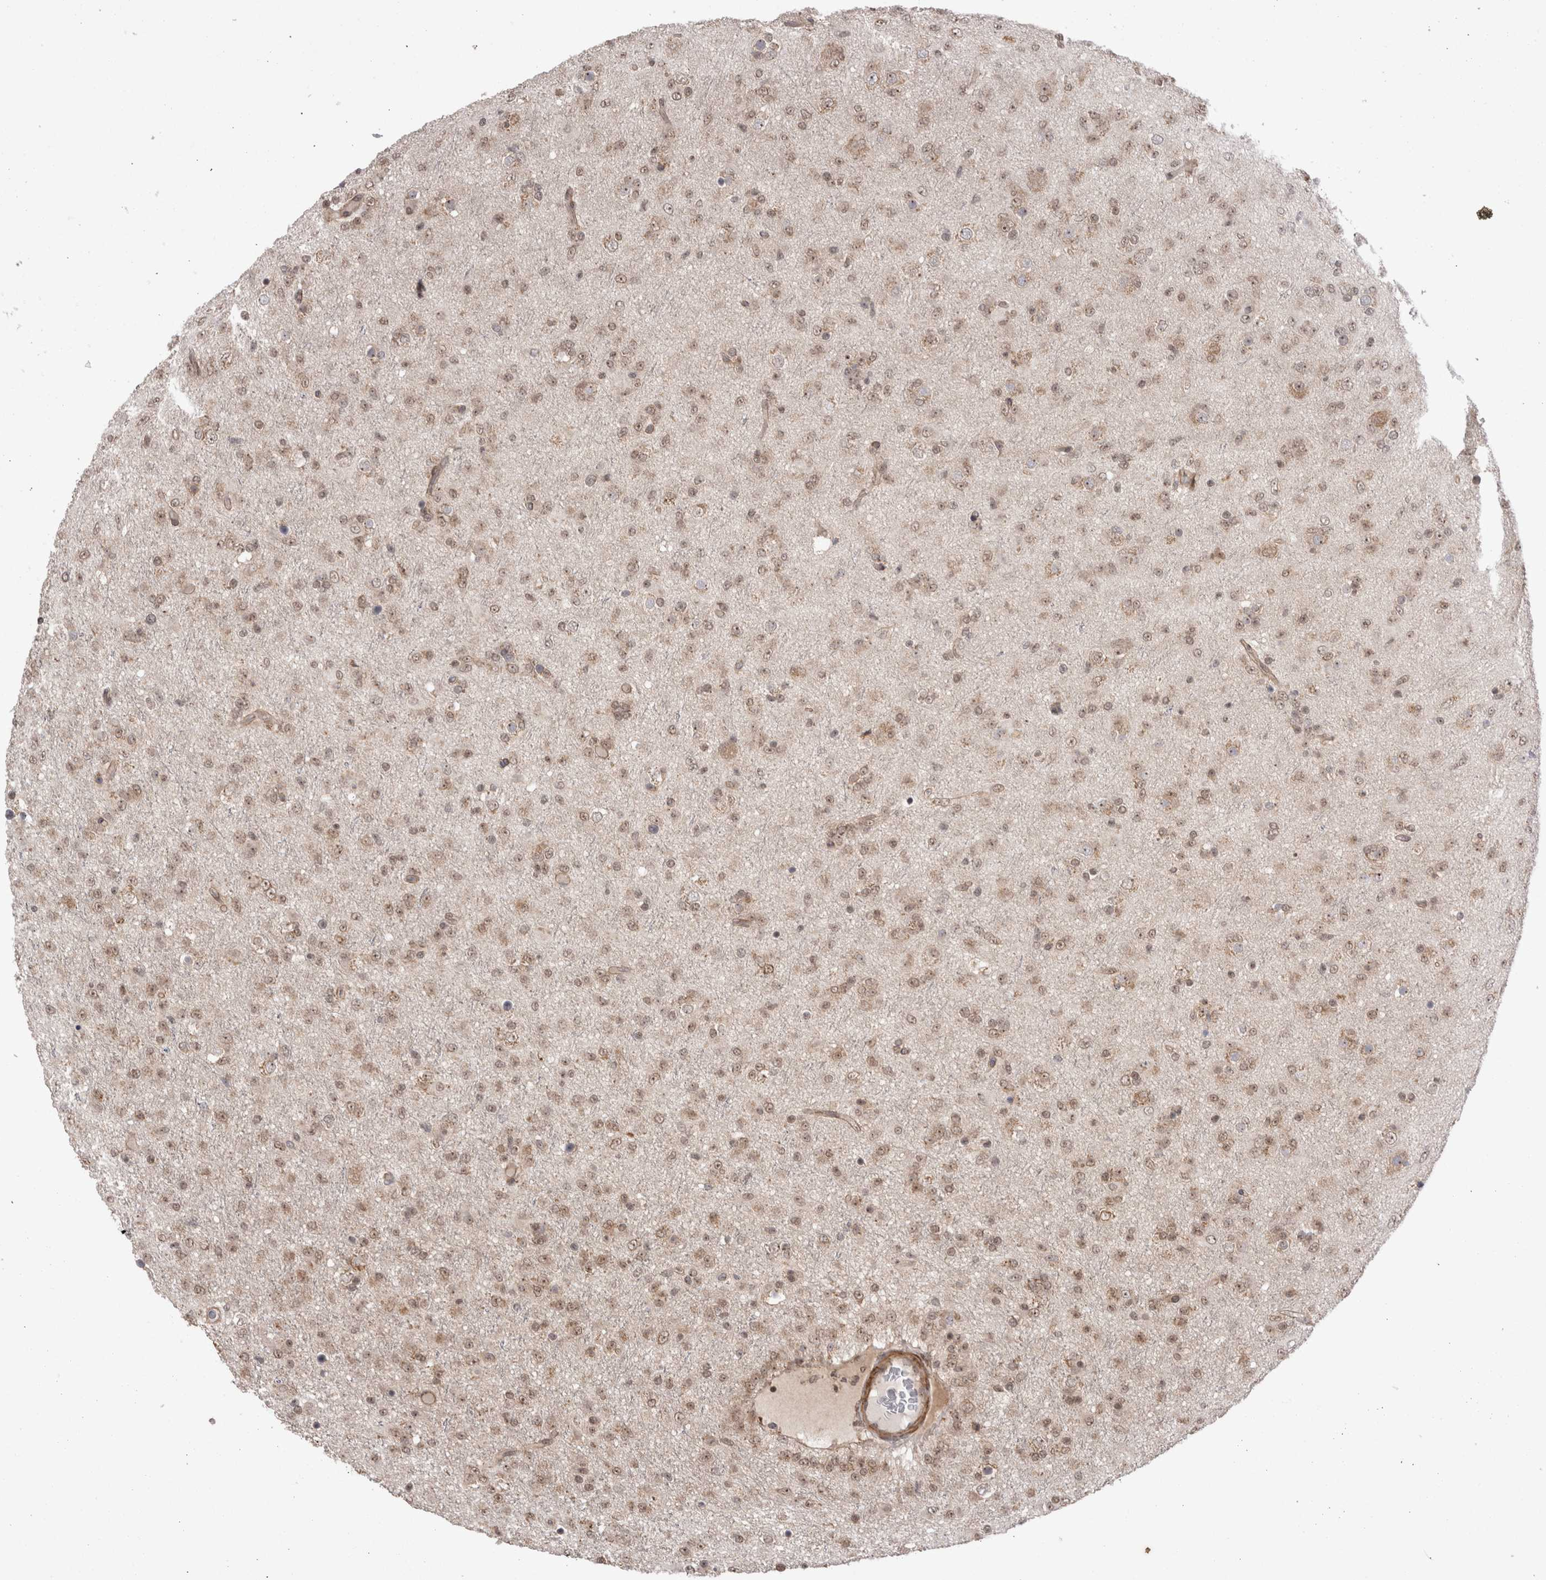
{"staining": {"intensity": "weak", "quantity": ">75%", "location": "cytoplasmic/membranous,nuclear"}, "tissue": "glioma", "cell_type": "Tumor cells", "image_type": "cancer", "snomed": [{"axis": "morphology", "description": "Glioma, malignant, Low grade"}, {"axis": "topography", "description": "Brain"}], "caption": "The micrograph demonstrates staining of glioma, revealing weak cytoplasmic/membranous and nuclear protein expression (brown color) within tumor cells. (DAB IHC with brightfield microscopy, high magnification).", "gene": "EXOSC4", "patient": {"sex": "male", "age": 65}}